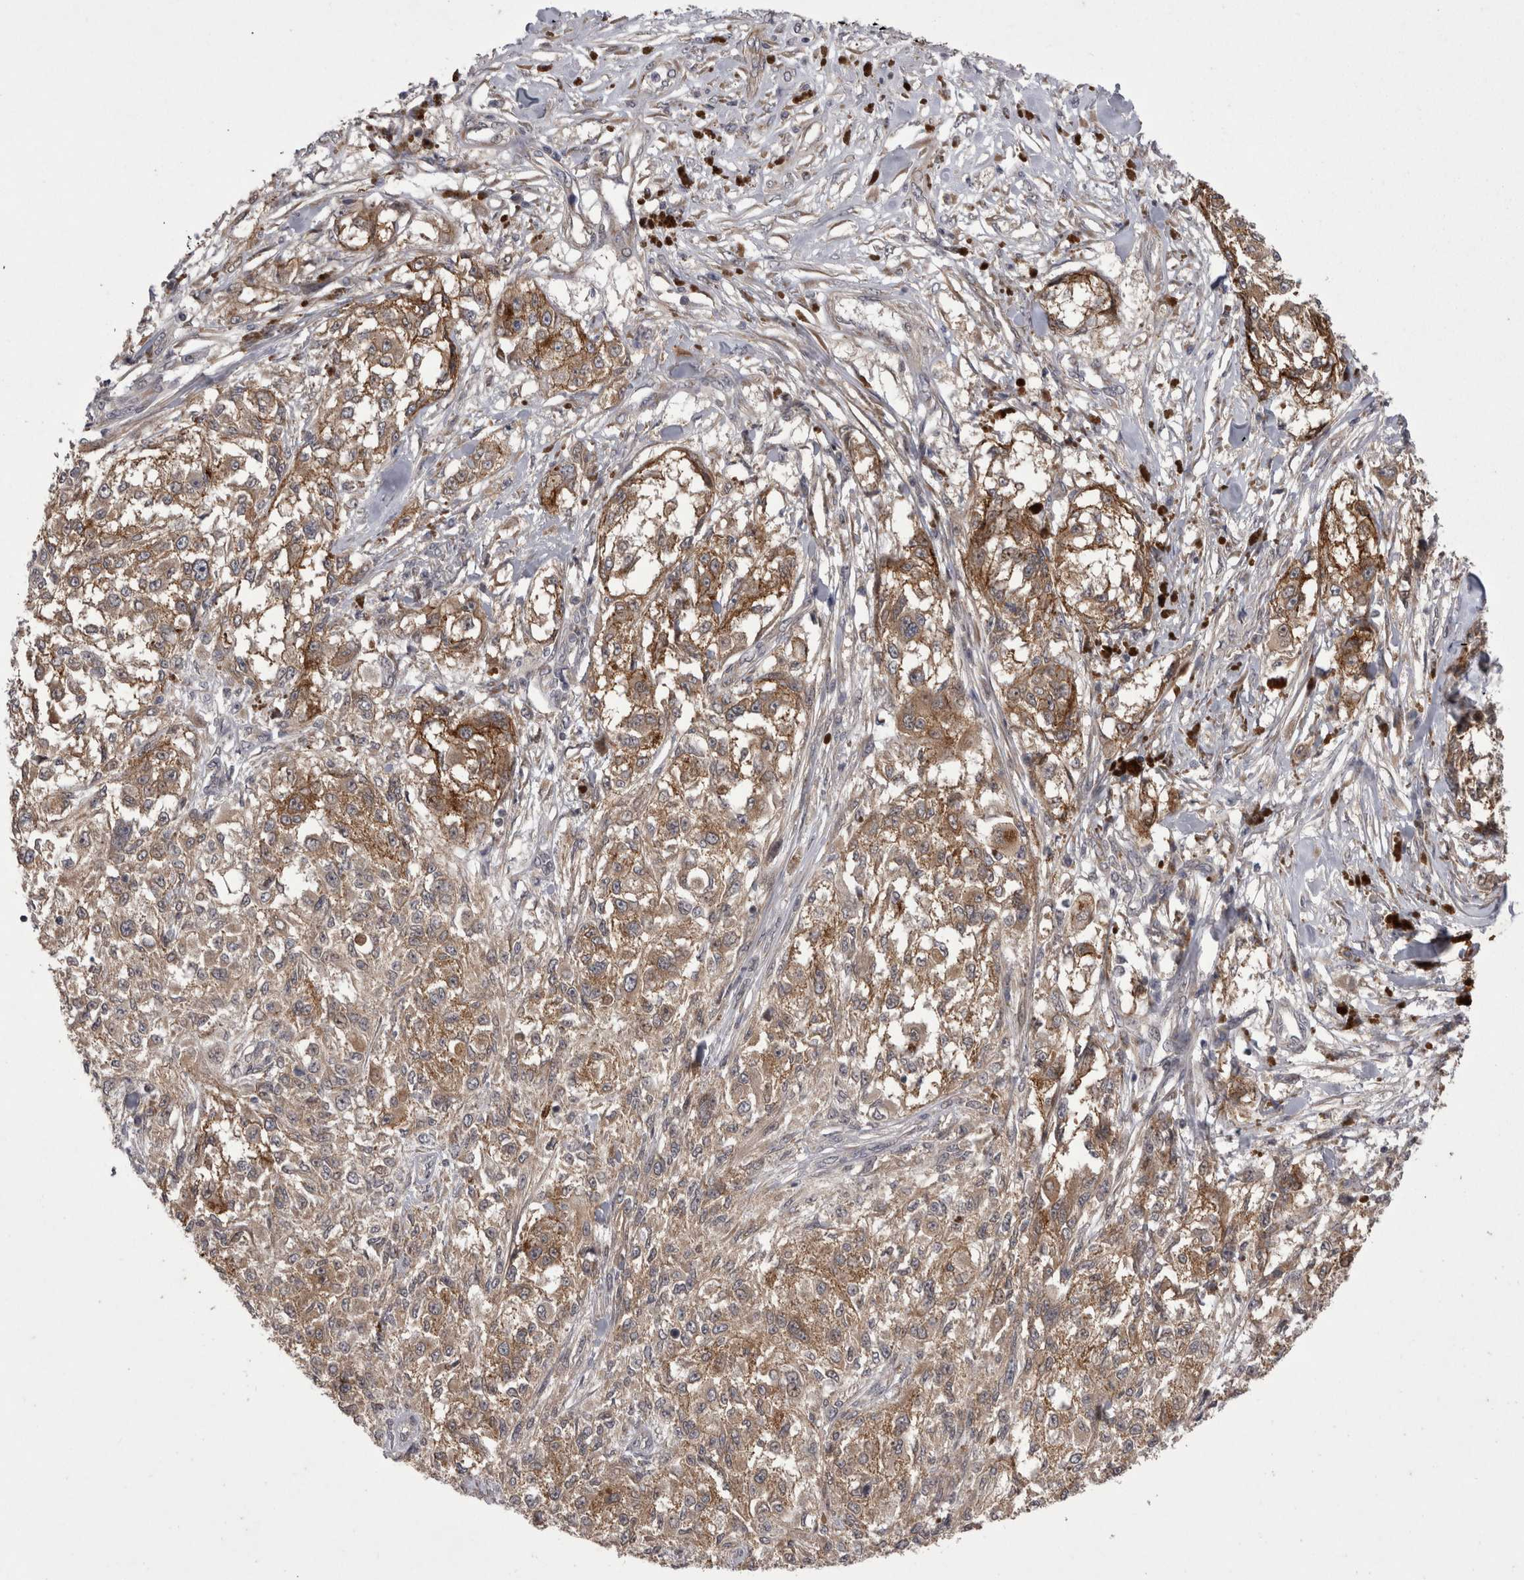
{"staining": {"intensity": "moderate", "quantity": ">75%", "location": "cytoplasmic/membranous"}, "tissue": "melanoma", "cell_type": "Tumor cells", "image_type": "cancer", "snomed": [{"axis": "morphology", "description": "Necrosis, NOS"}, {"axis": "morphology", "description": "Malignant melanoma, NOS"}, {"axis": "topography", "description": "Skin"}], "caption": "A brown stain labels moderate cytoplasmic/membranous expression of a protein in human melanoma tumor cells.", "gene": "NENF", "patient": {"sex": "female", "age": 87}}